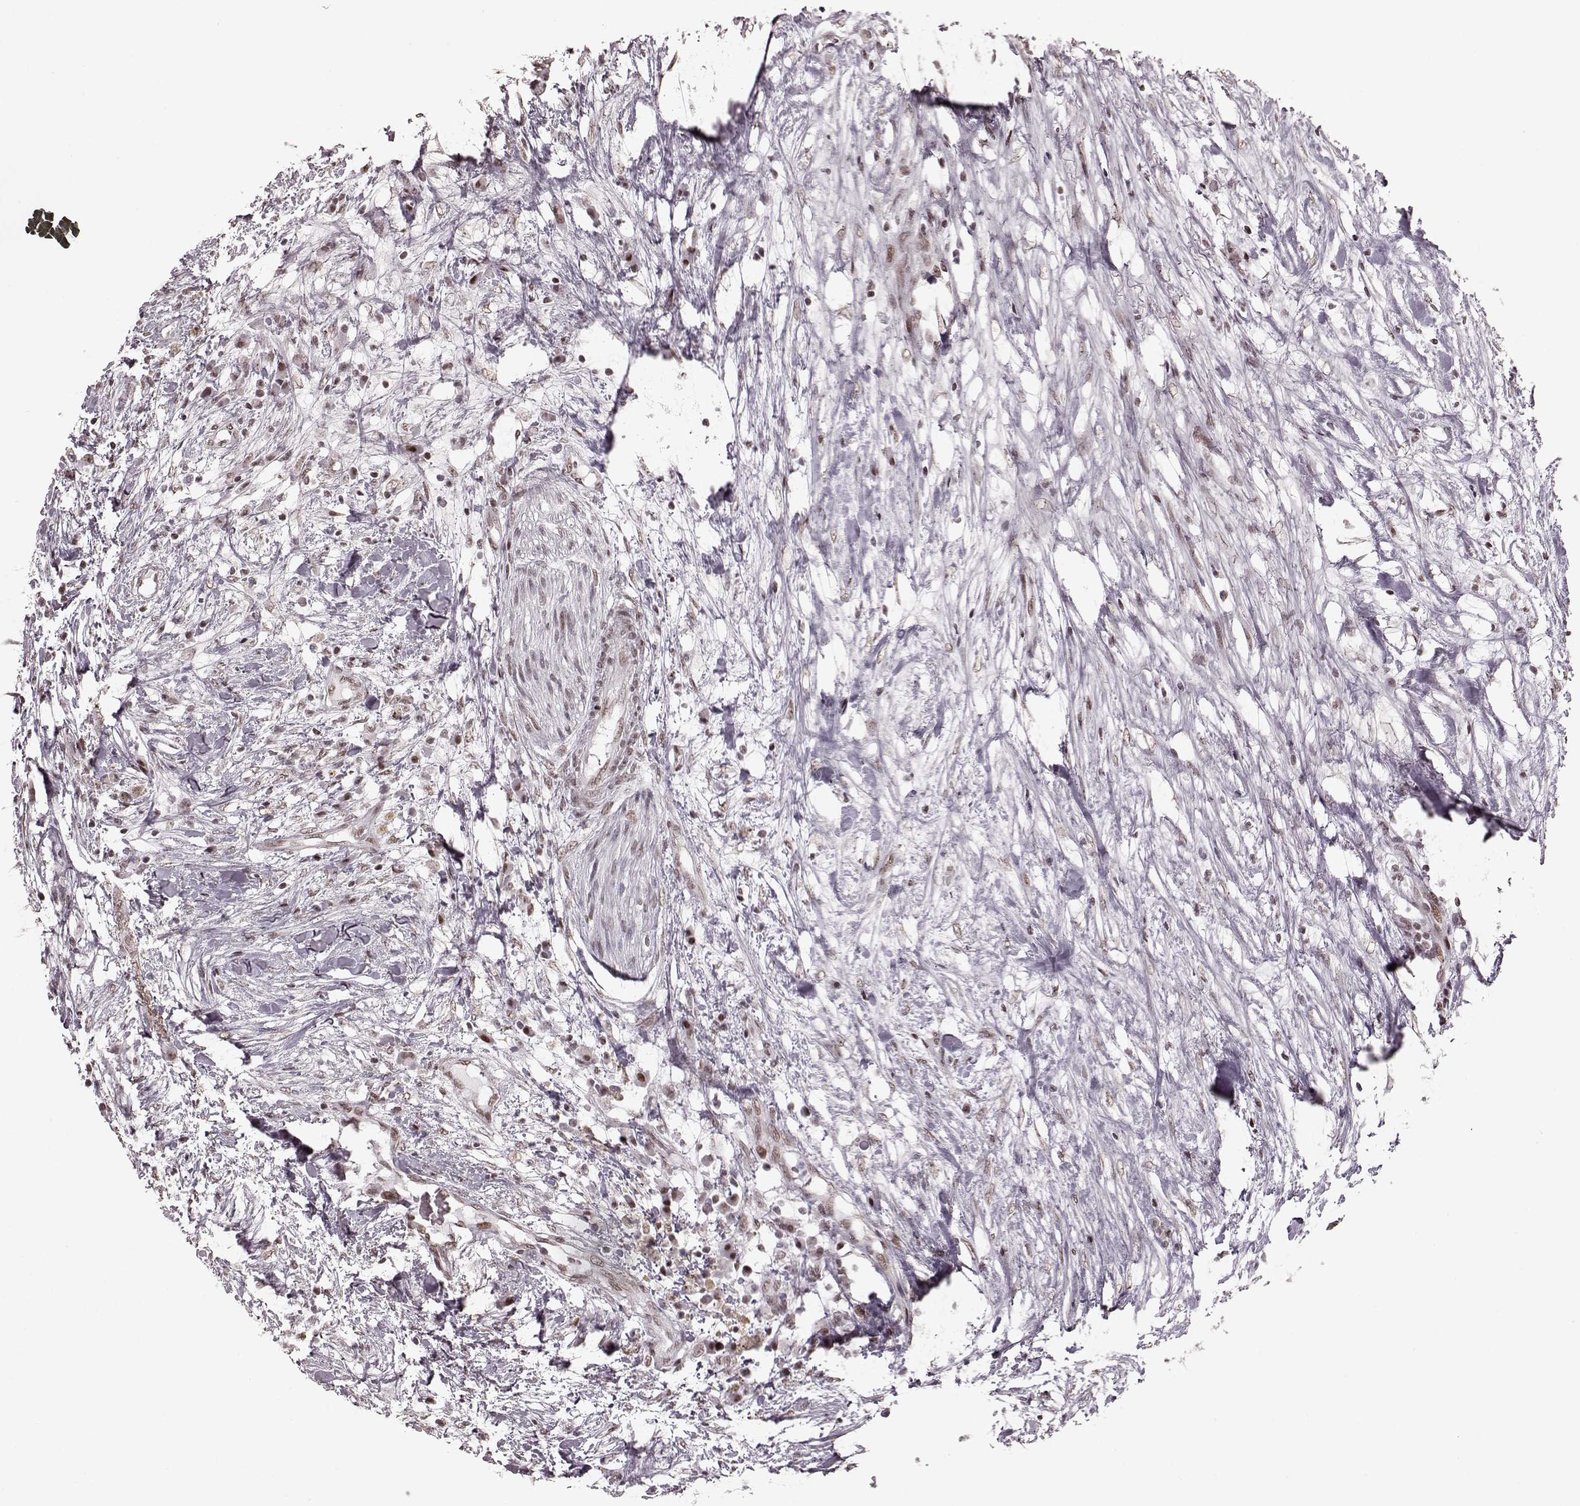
{"staining": {"intensity": "weak", "quantity": ">75%", "location": "nuclear"}, "tissue": "colorectal cancer", "cell_type": "Tumor cells", "image_type": "cancer", "snomed": [{"axis": "morphology", "description": "Adenocarcinoma, NOS"}, {"axis": "topography", "description": "Colon"}], "caption": "Protein analysis of colorectal adenocarcinoma tissue reveals weak nuclear expression in approximately >75% of tumor cells.", "gene": "NR2C1", "patient": {"sex": "female", "age": 48}}